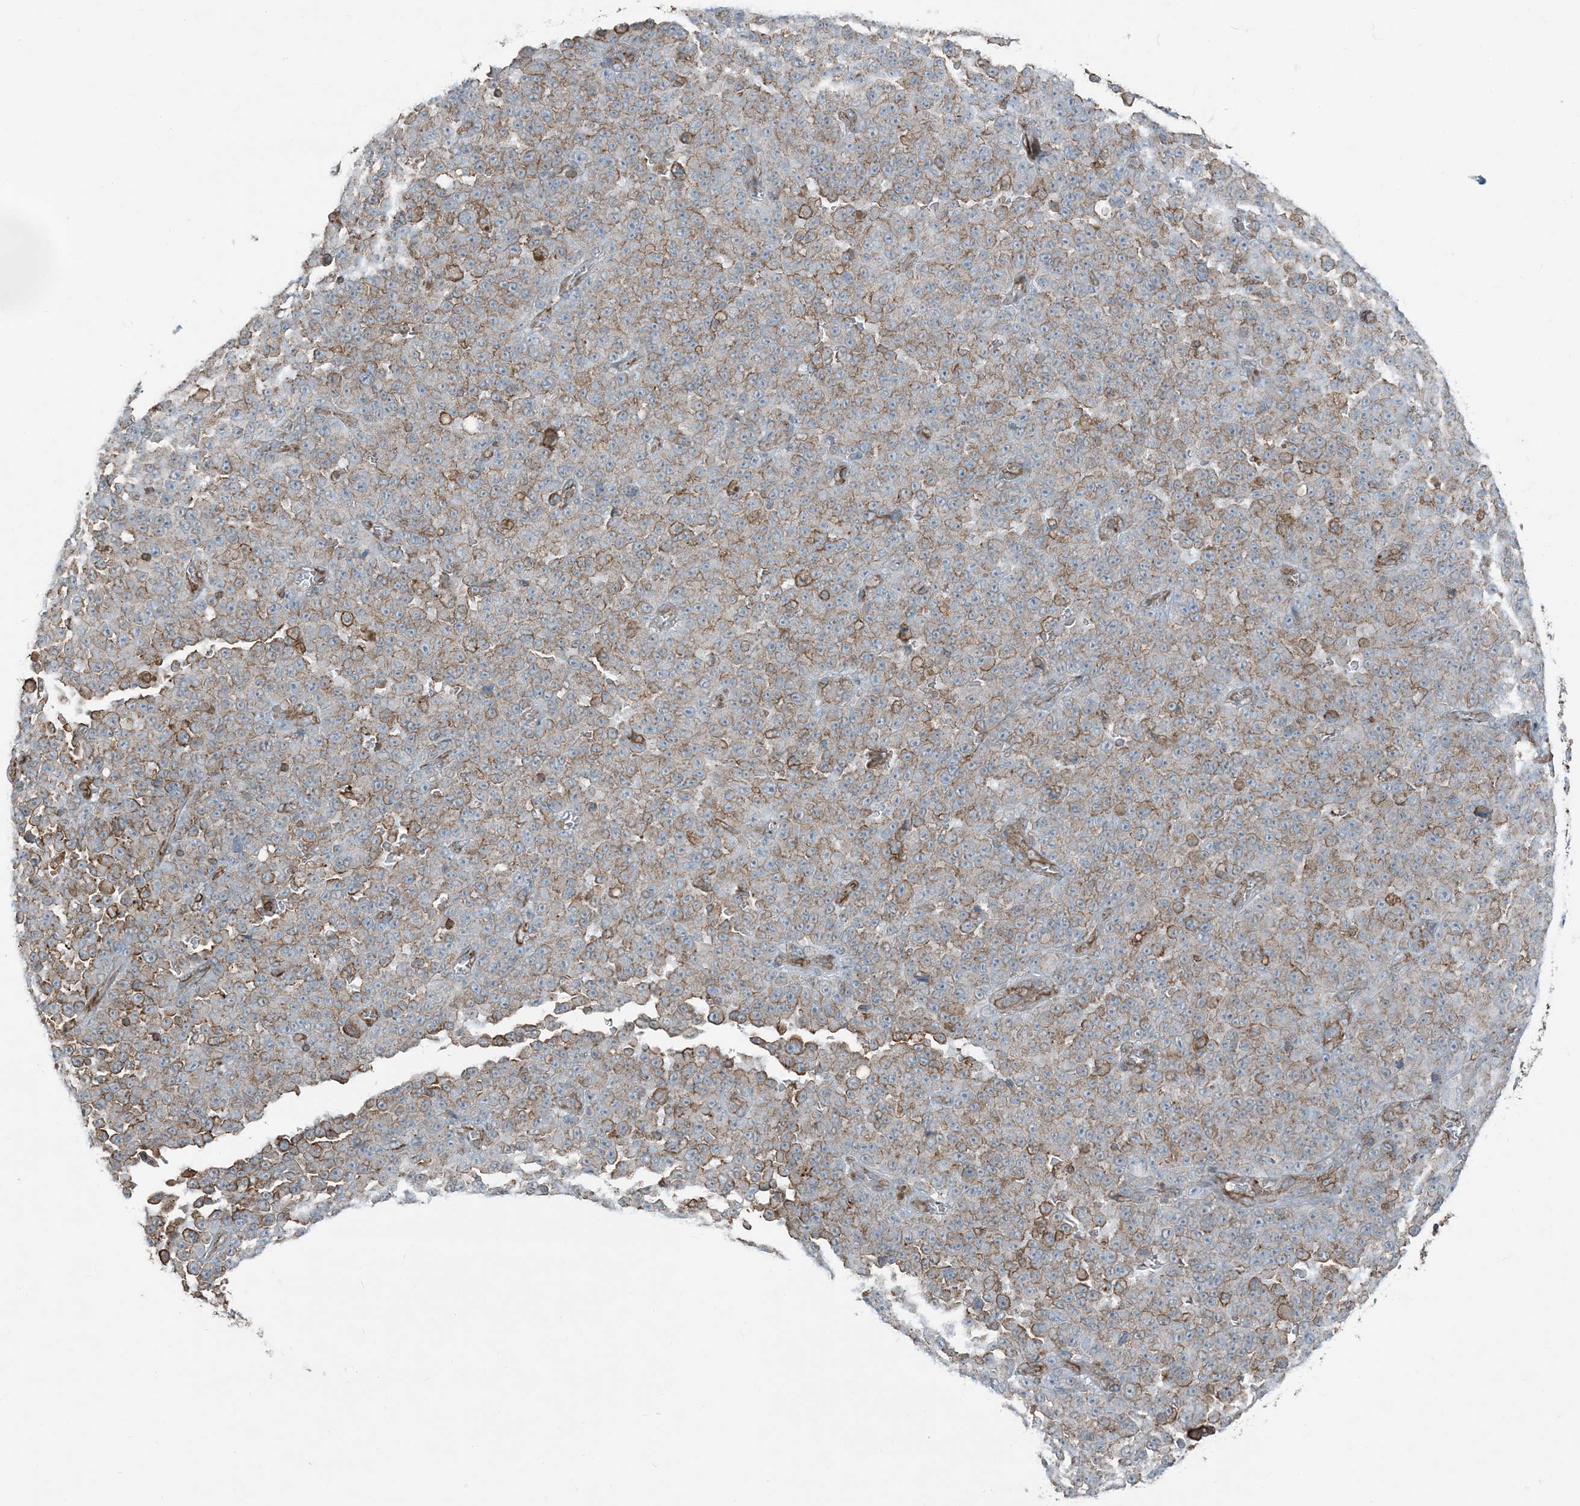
{"staining": {"intensity": "weak", "quantity": "25%-75%", "location": "cytoplasmic/membranous"}, "tissue": "melanoma", "cell_type": "Tumor cells", "image_type": "cancer", "snomed": [{"axis": "morphology", "description": "Malignant melanoma, NOS"}, {"axis": "topography", "description": "Skin"}], "caption": "DAB (3,3'-diaminobenzidine) immunohistochemical staining of human melanoma reveals weak cytoplasmic/membranous protein positivity in approximately 25%-75% of tumor cells. The staining is performed using DAB (3,3'-diaminobenzidine) brown chromogen to label protein expression. The nuclei are counter-stained blue using hematoxylin.", "gene": "APOBEC3C", "patient": {"sex": "female", "age": 82}}